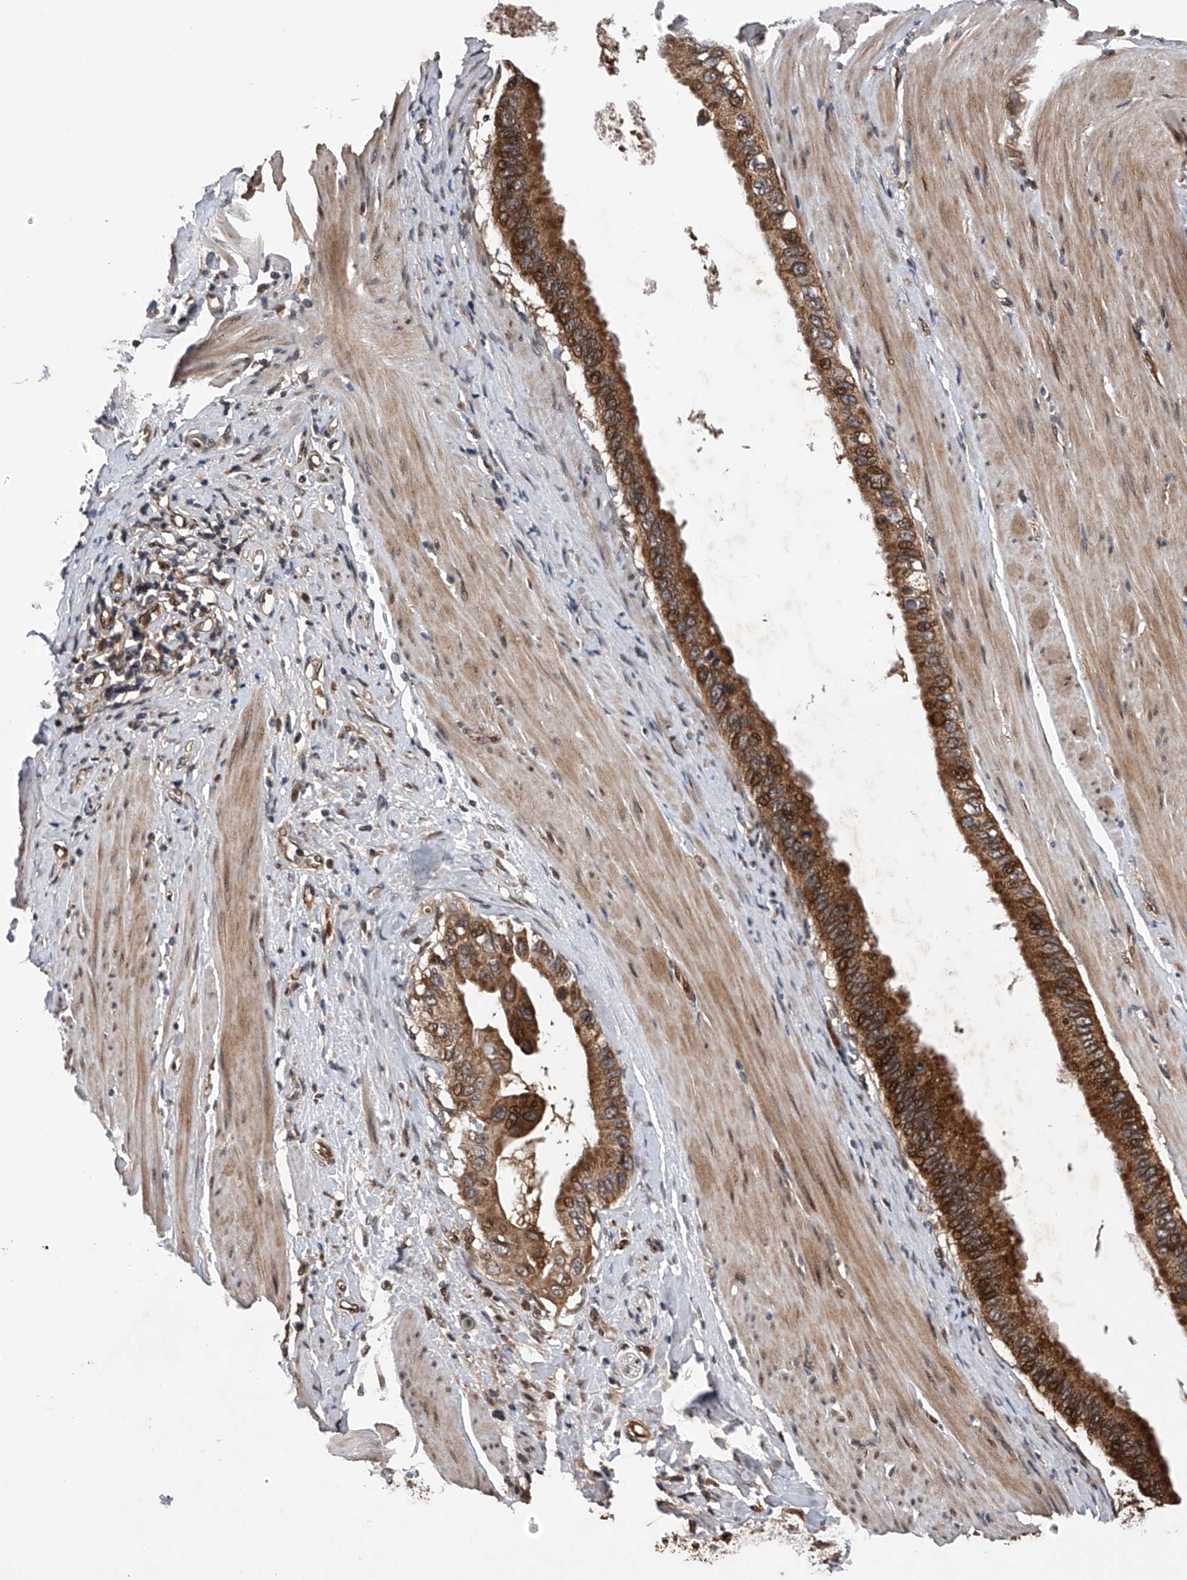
{"staining": {"intensity": "strong", "quantity": ">75%", "location": "cytoplasmic/membranous,nuclear"}, "tissue": "pancreatic cancer", "cell_type": "Tumor cells", "image_type": "cancer", "snomed": [{"axis": "morphology", "description": "Adenocarcinoma, NOS"}, {"axis": "topography", "description": "Pancreas"}], "caption": "Immunohistochemistry histopathology image of neoplastic tissue: pancreatic cancer stained using immunohistochemistry exhibits high levels of strong protein expression localized specifically in the cytoplasmic/membranous and nuclear of tumor cells, appearing as a cytoplasmic/membranous and nuclear brown color.", "gene": "MAP3K11", "patient": {"sex": "female", "age": 56}}